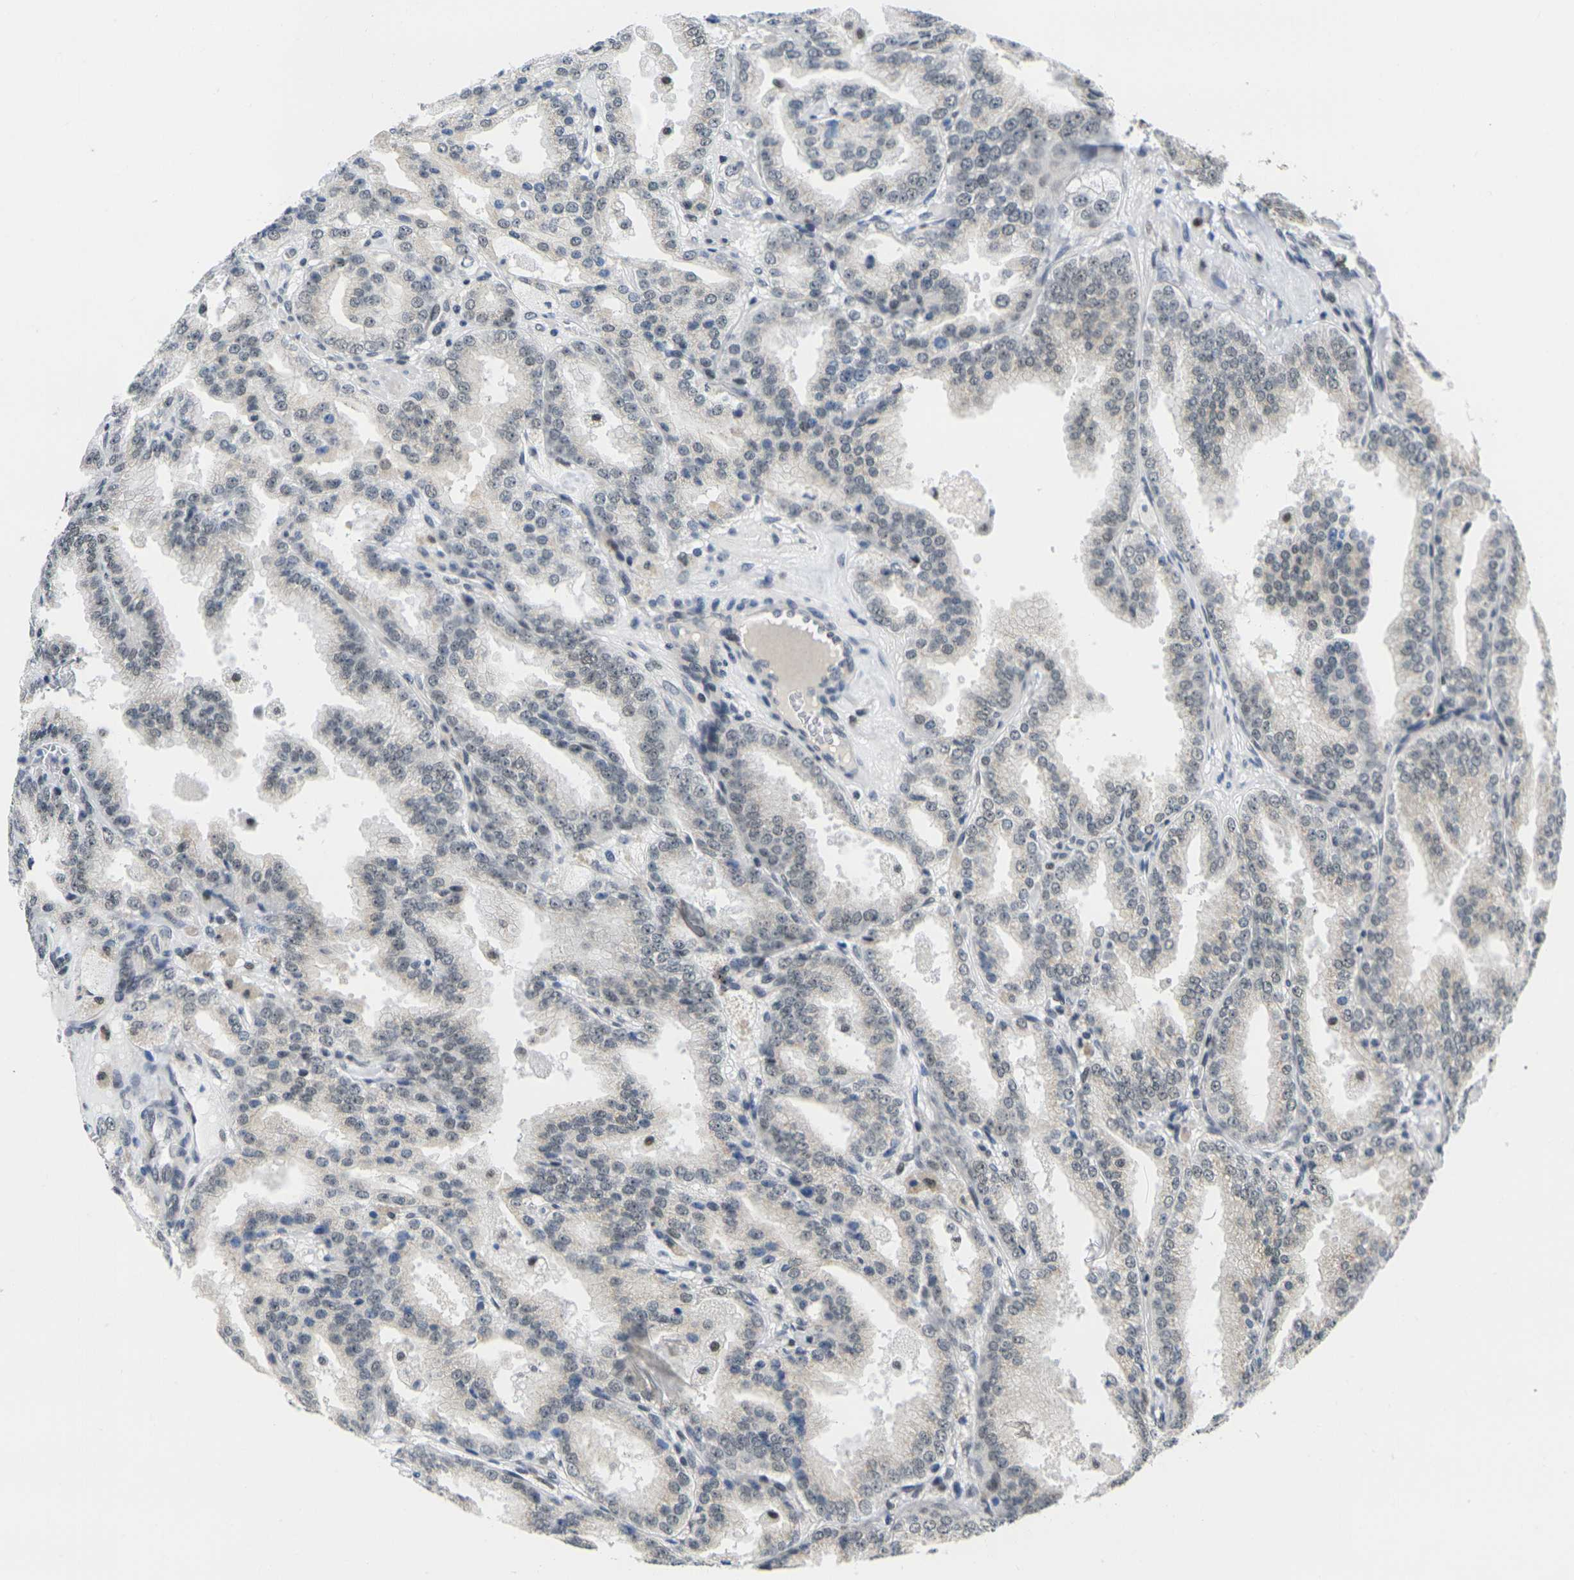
{"staining": {"intensity": "weak", "quantity": "25%-75%", "location": "nuclear"}, "tissue": "prostate cancer", "cell_type": "Tumor cells", "image_type": "cancer", "snomed": [{"axis": "morphology", "description": "Adenocarcinoma, High grade"}, {"axis": "topography", "description": "Prostate"}], "caption": "Weak nuclear expression for a protein is seen in approximately 25%-75% of tumor cells of prostate cancer (high-grade adenocarcinoma) using immunohistochemistry (IHC).", "gene": "RBM7", "patient": {"sex": "male", "age": 61}}